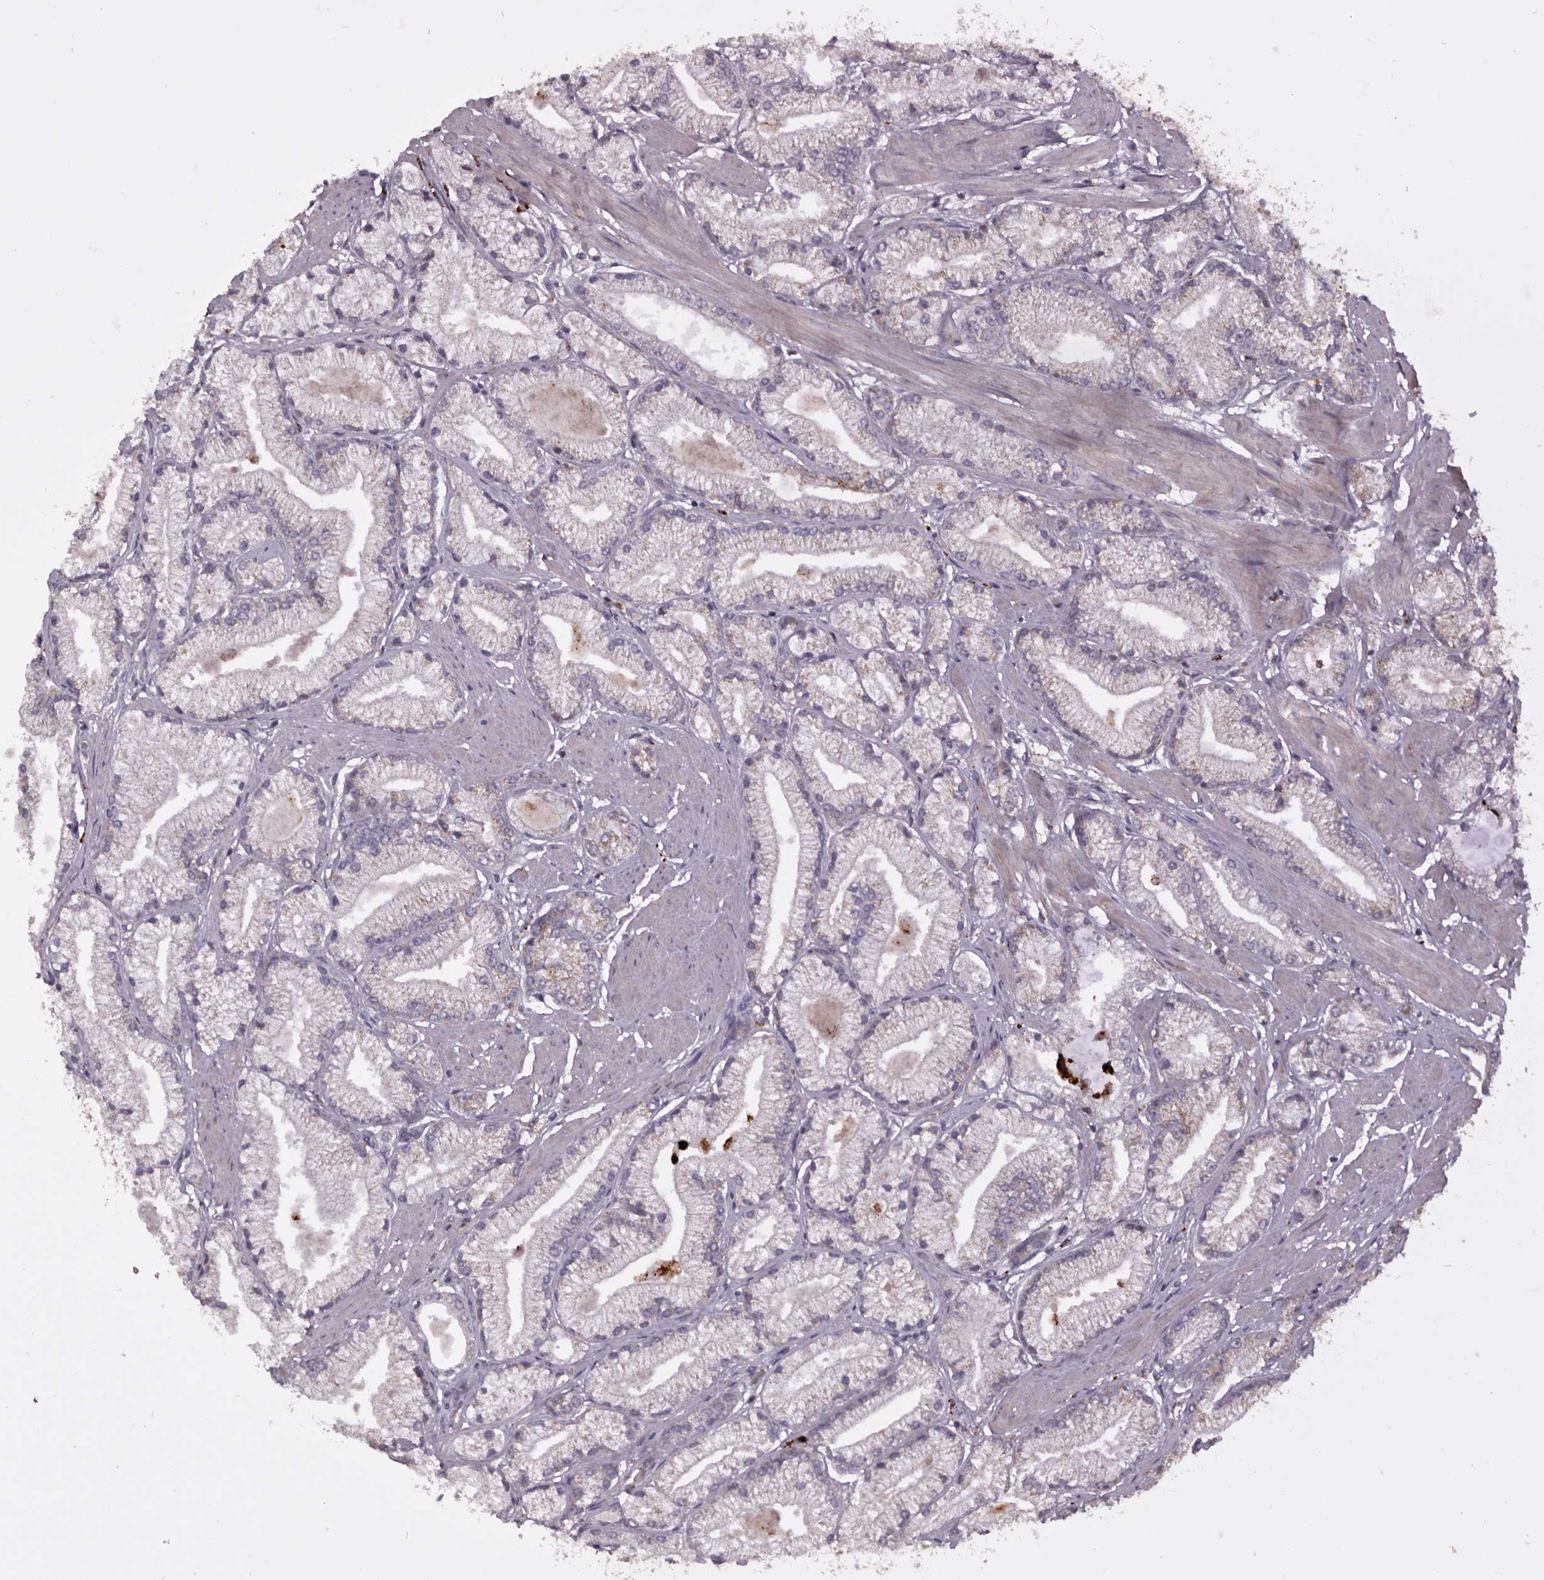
{"staining": {"intensity": "moderate", "quantity": "<25%", "location": "cytoplasmic/membranous"}, "tissue": "prostate cancer", "cell_type": "Tumor cells", "image_type": "cancer", "snomed": [{"axis": "morphology", "description": "Adenocarcinoma, High grade"}, {"axis": "topography", "description": "Prostate"}], "caption": "Immunohistochemistry histopathology image of prostate cancer stained for a protein (brown), which exhibits low levels of moderate cytoplasmic/membranous expression in approximately <25% of tumor cells.", "gene": "MECR", "patient": {"sex": "male", "age": 50}}